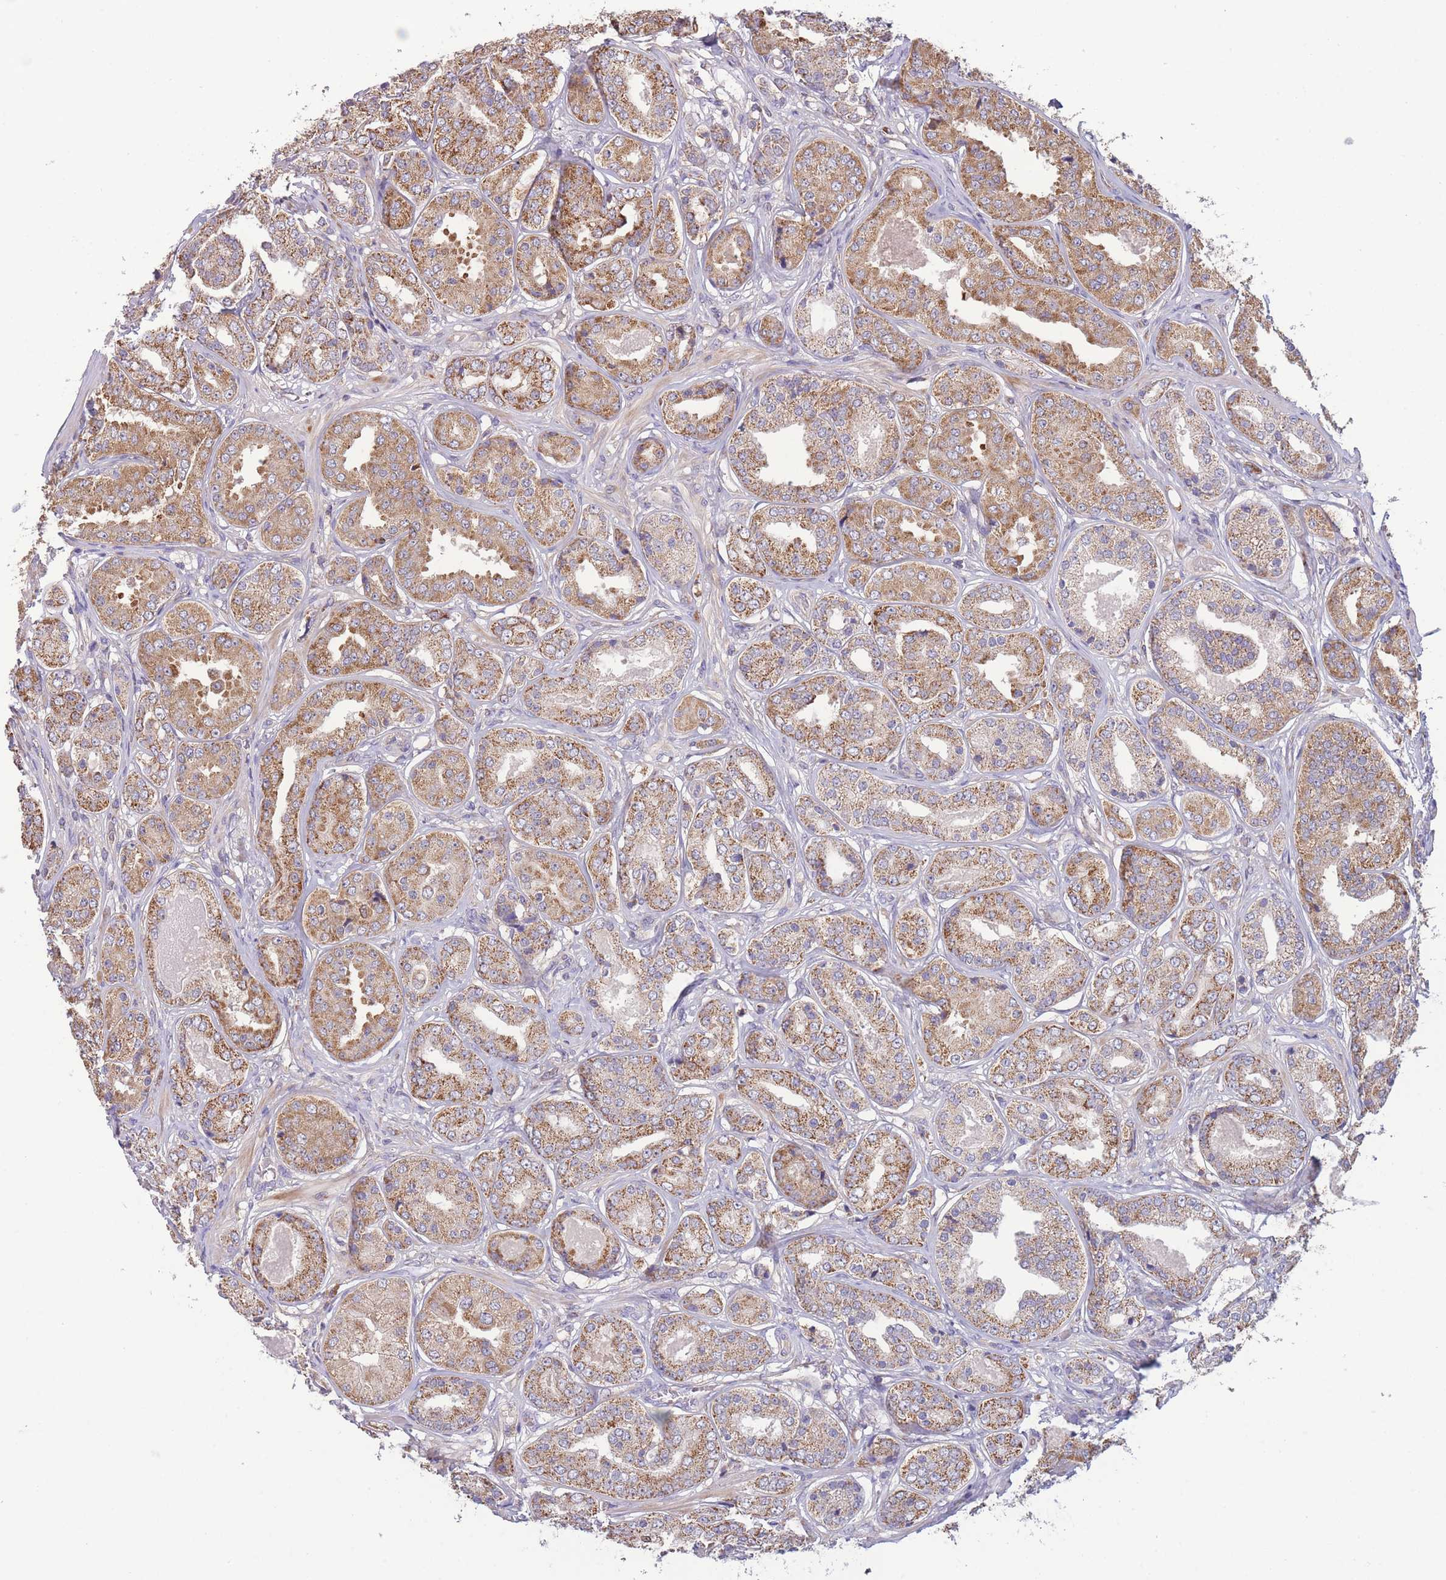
{"staining": {"intensity": "strong", "quantity": ">75%", "location": "cytoplasmic/membranous"}, "tissue": "prostate cancer", "cell_type": "Tumor cells", "image_type": "cancer", "snomed": [{"axis": "morphology", "description": "Adenocarcinoma, High grade"}, {"axis": "topography", "description": "Prostate"}], "caption": "Immunohistochemistry image of human prostate cancer (adenocarcinoma (high-grade)) stained for a protein (brown), which exhibits high levels of strong cytoplasmic/membranous positivity in about >75% of tumor cells.", "gene": "SLC25A42", "patient": {"sex": "male", "age": 63}}